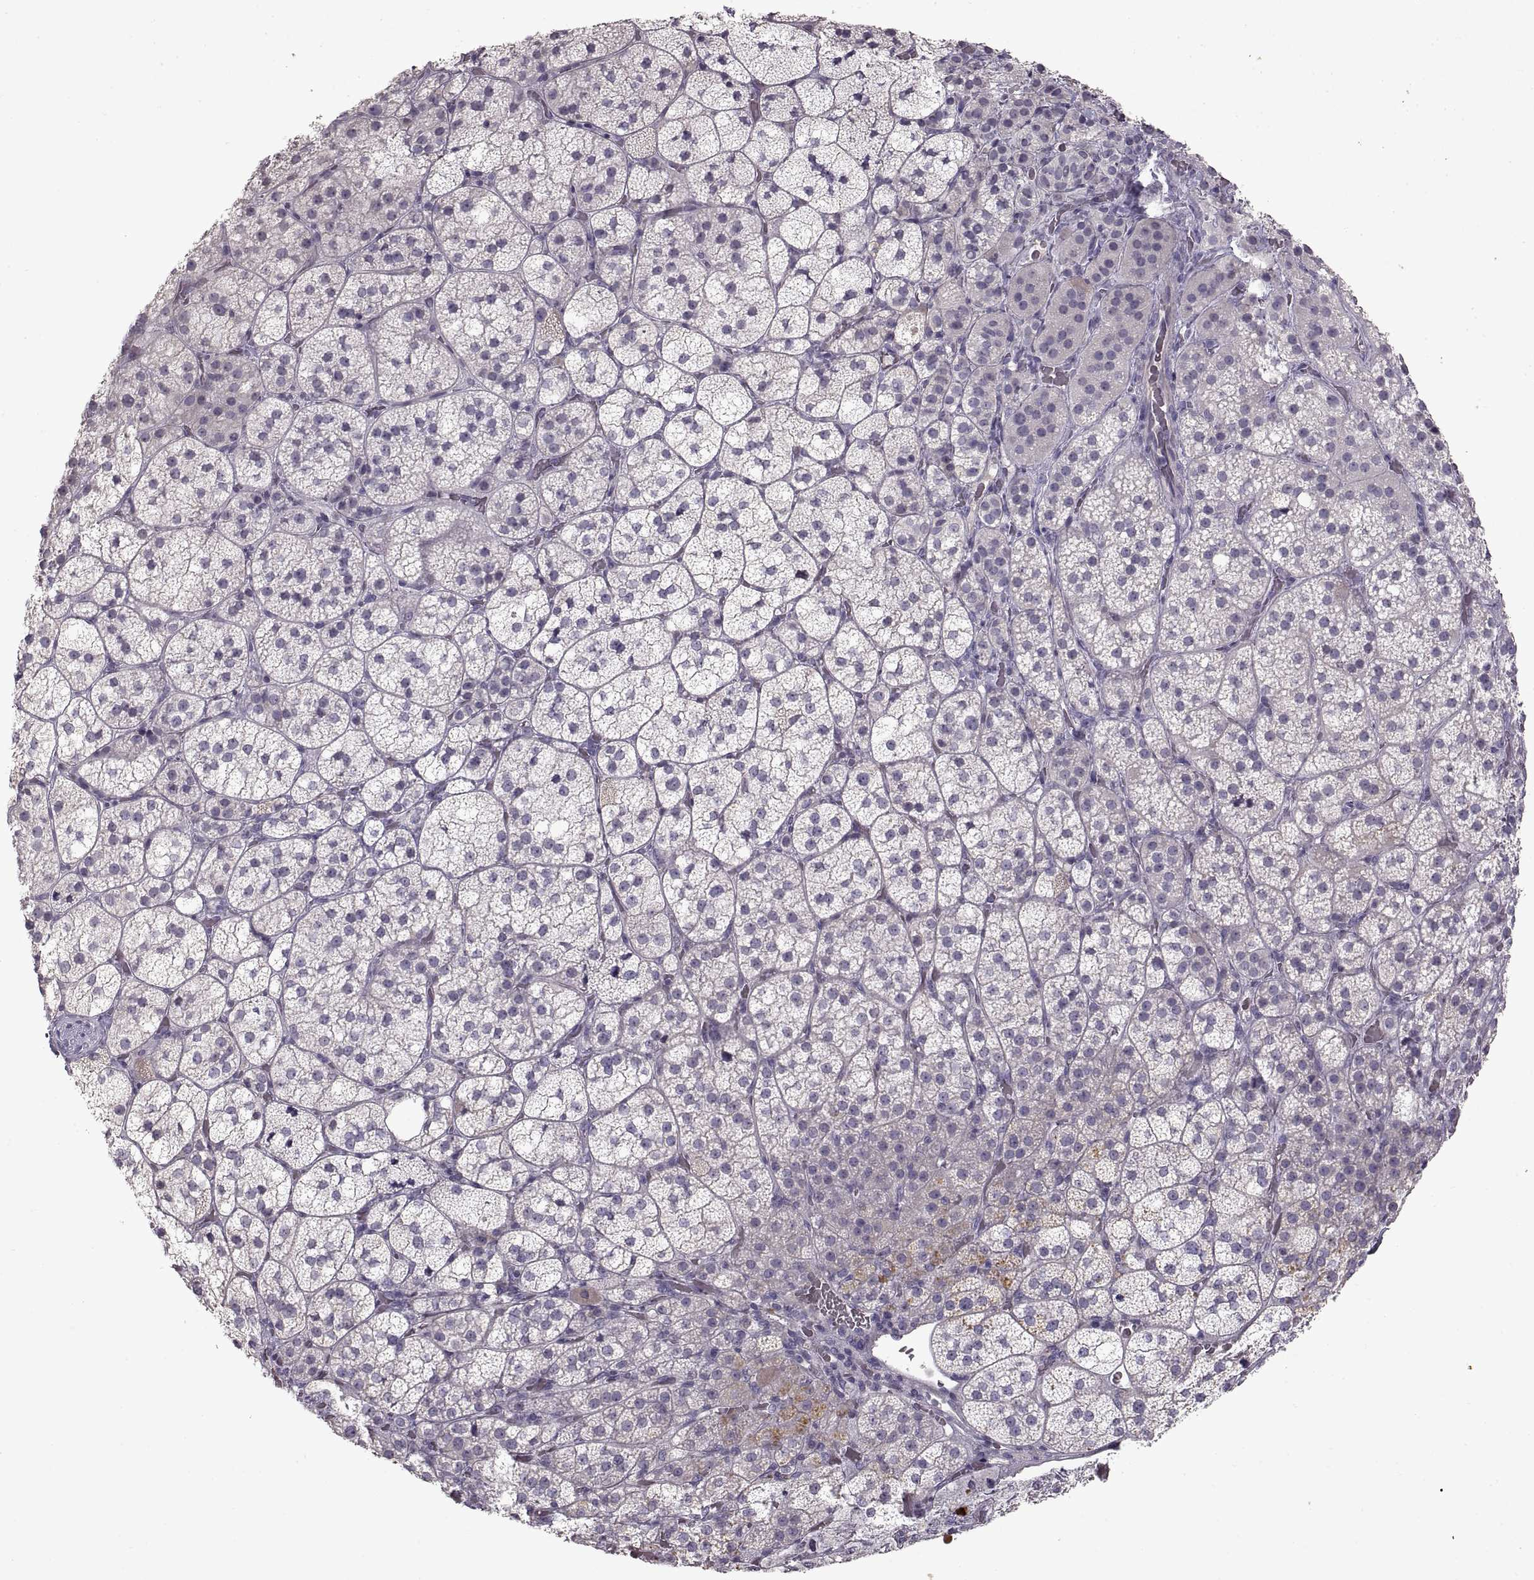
{"staining": {"intensity": "negative", "quantity": "none", "location": "none"}, "tissue": "adrenal gland", "cell_type": "Glandular cells", "image_type": "normal", "snomed": [{"axis": "morphology", "description": "Normal tissue, NOS"}, {"axis": "topography", "description": "Adrenal gland"}], "caption": "High power microscopy photomicrograph of an immunohistochemistry (IHC) histopathology image of unremarkable adrenal gland, revealing no significant positivity in glandular cells. The staining is performed using DAB (3,3'-diaminobenzidine) brown chromogen with nuclei counter-stained in using hematoxylin.", "gene": "ADAM11", "patient": {"sex": "female", "age": 60}}